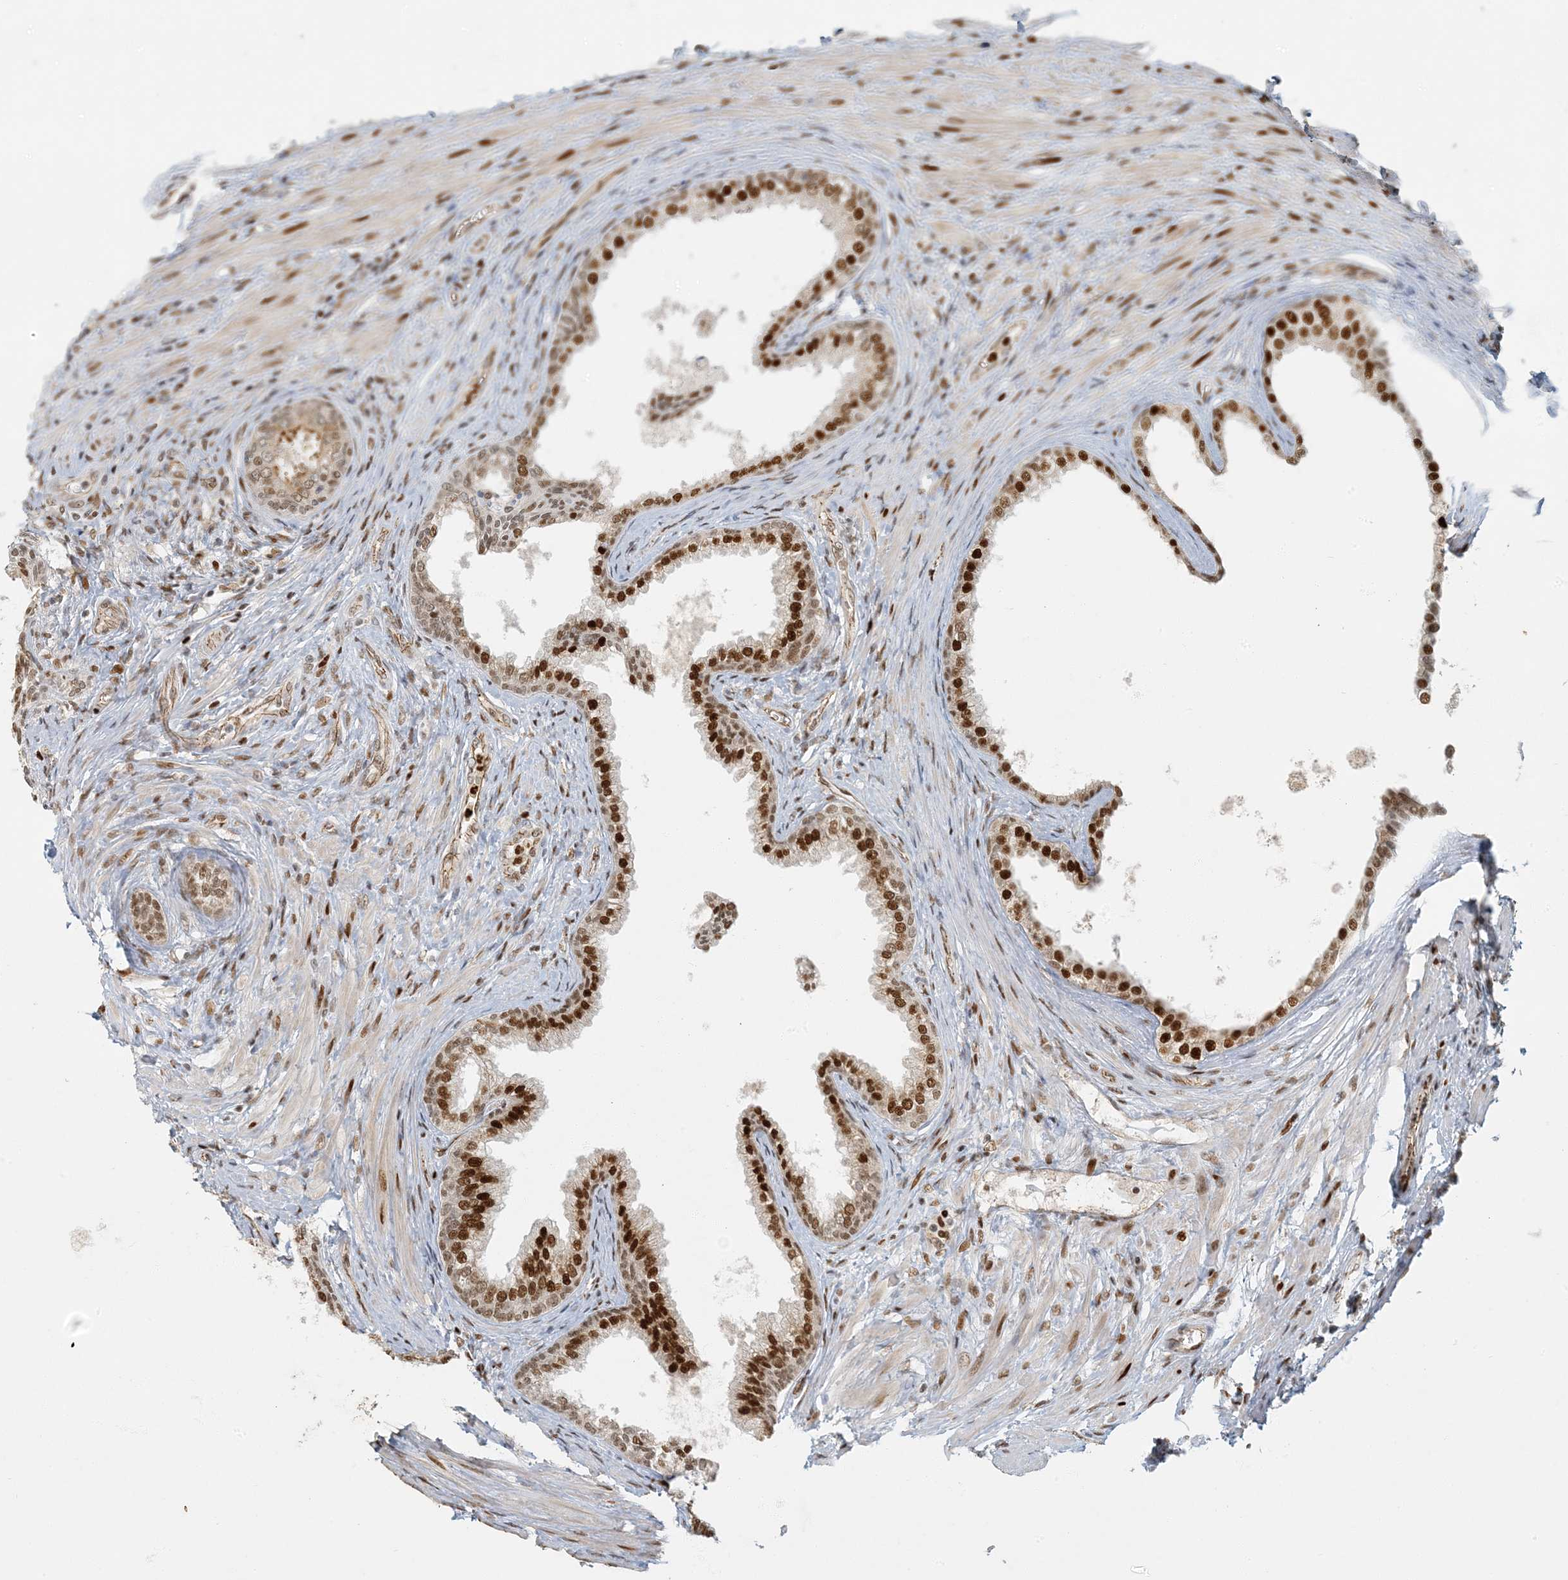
{"staining": {"intensity": "strong", "quantity": ">75%", "location": "nuclear"}, "tissue": "prostate", "cell_type": "Glandular cells", "image_type": "normal", "snomed": [{"axis": "morphology", "description": "Normal tissue, NOS"}, {"axis": "topography", "description": "Prostate"}], "caption": "Strong nuclear staining is seen in about >75% of glandular cells in normal prostate.", "gene": "AK9", "patient": {"sex": "male", "age": 76}}